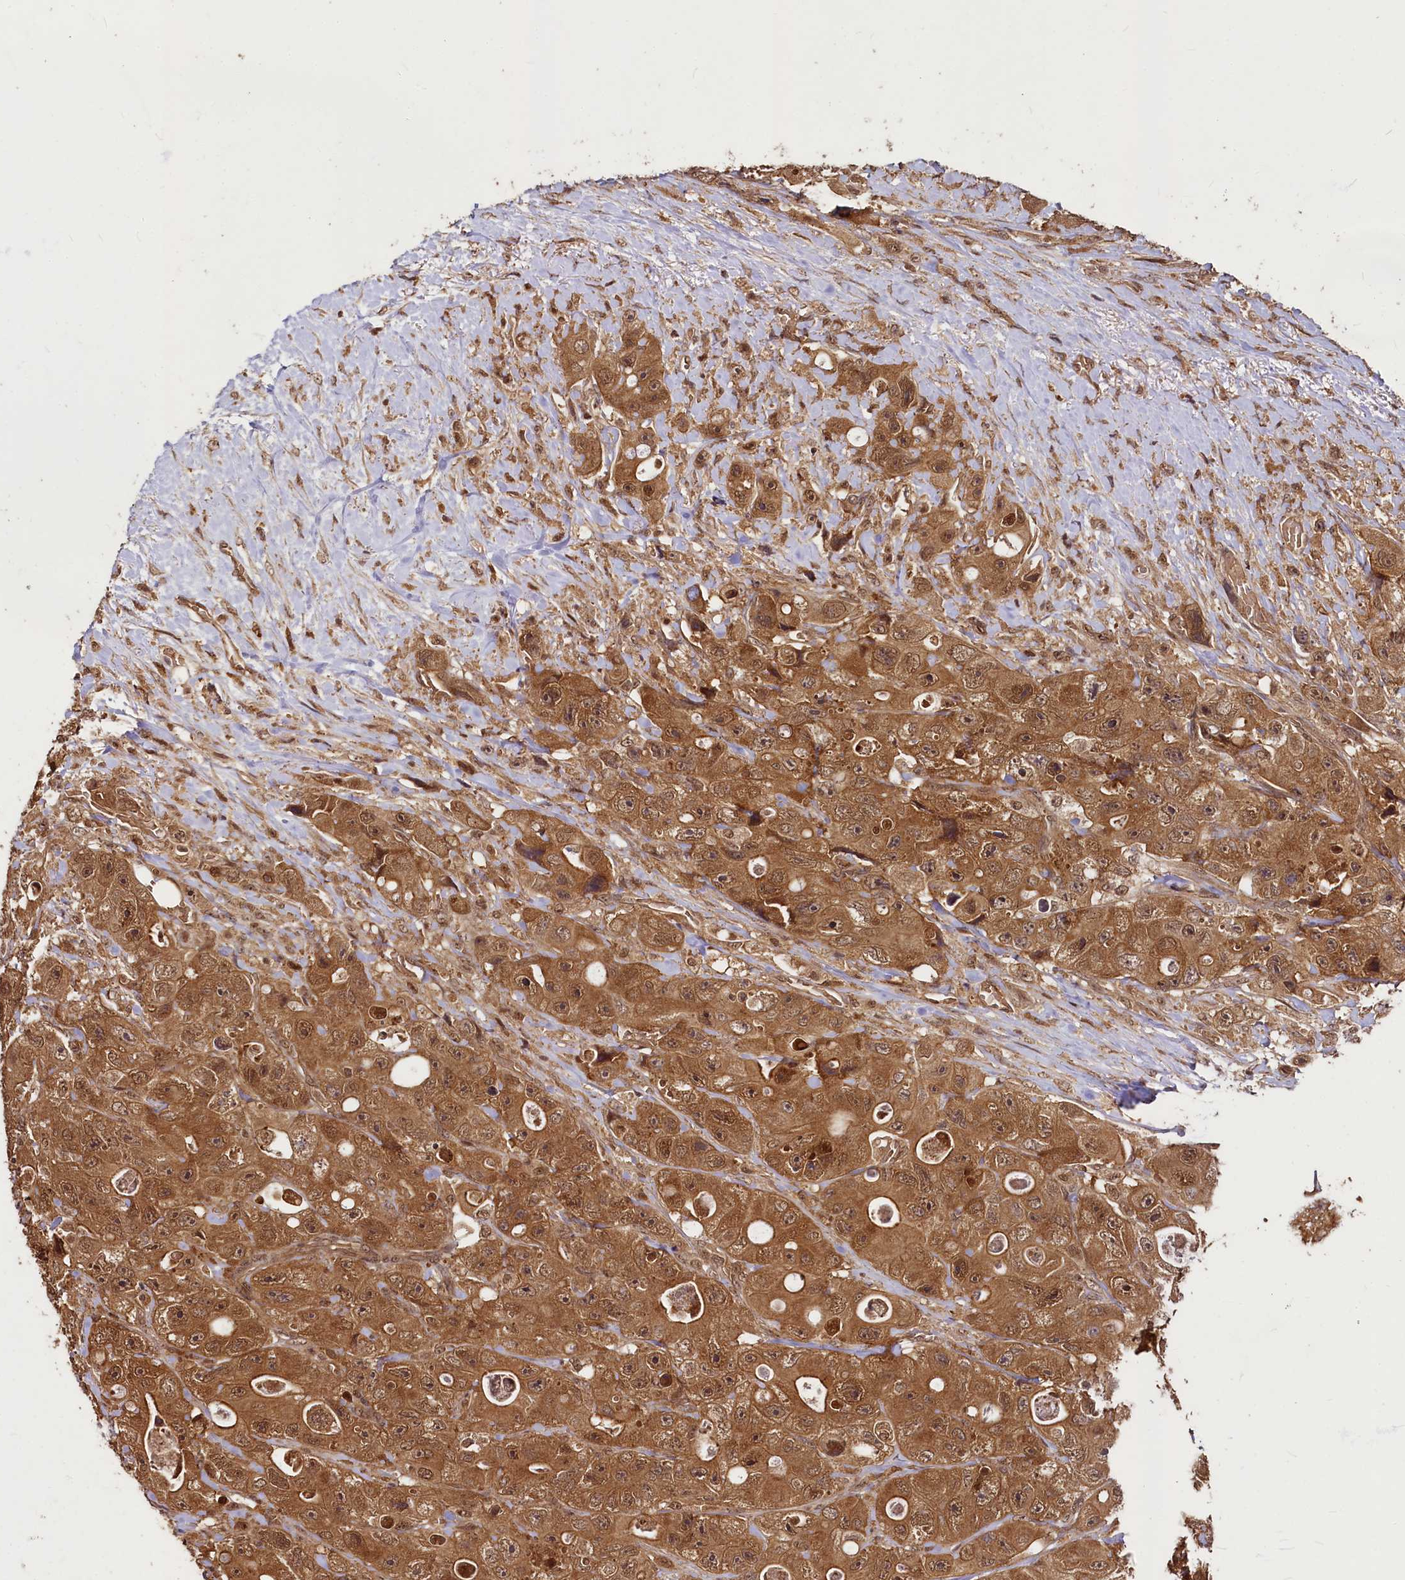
{"staining": {"intensity": "moderate", "quantity": ">75%", "location": "cytoplasmic/membranous,nuclear"}, "tissue": "colorectal cancer", "cell_type": "Tumor cells", "image_type": "cancer", "snomed": [{"axis": "morphology", "description": "Adenocarcinoma, NOS"}, {"axis": "topography", "description": "Colon"}], "caption": "High-power microscopy captured an immunohistochemistry histopathology image of colorectal adenocarcinoma, revealing moderate cytoplasmic/membranous and nuclear positivity in approximately >75% of tumor cells.", "gene": "VPS51", "patient": {"sex": "female", "age": 46}}